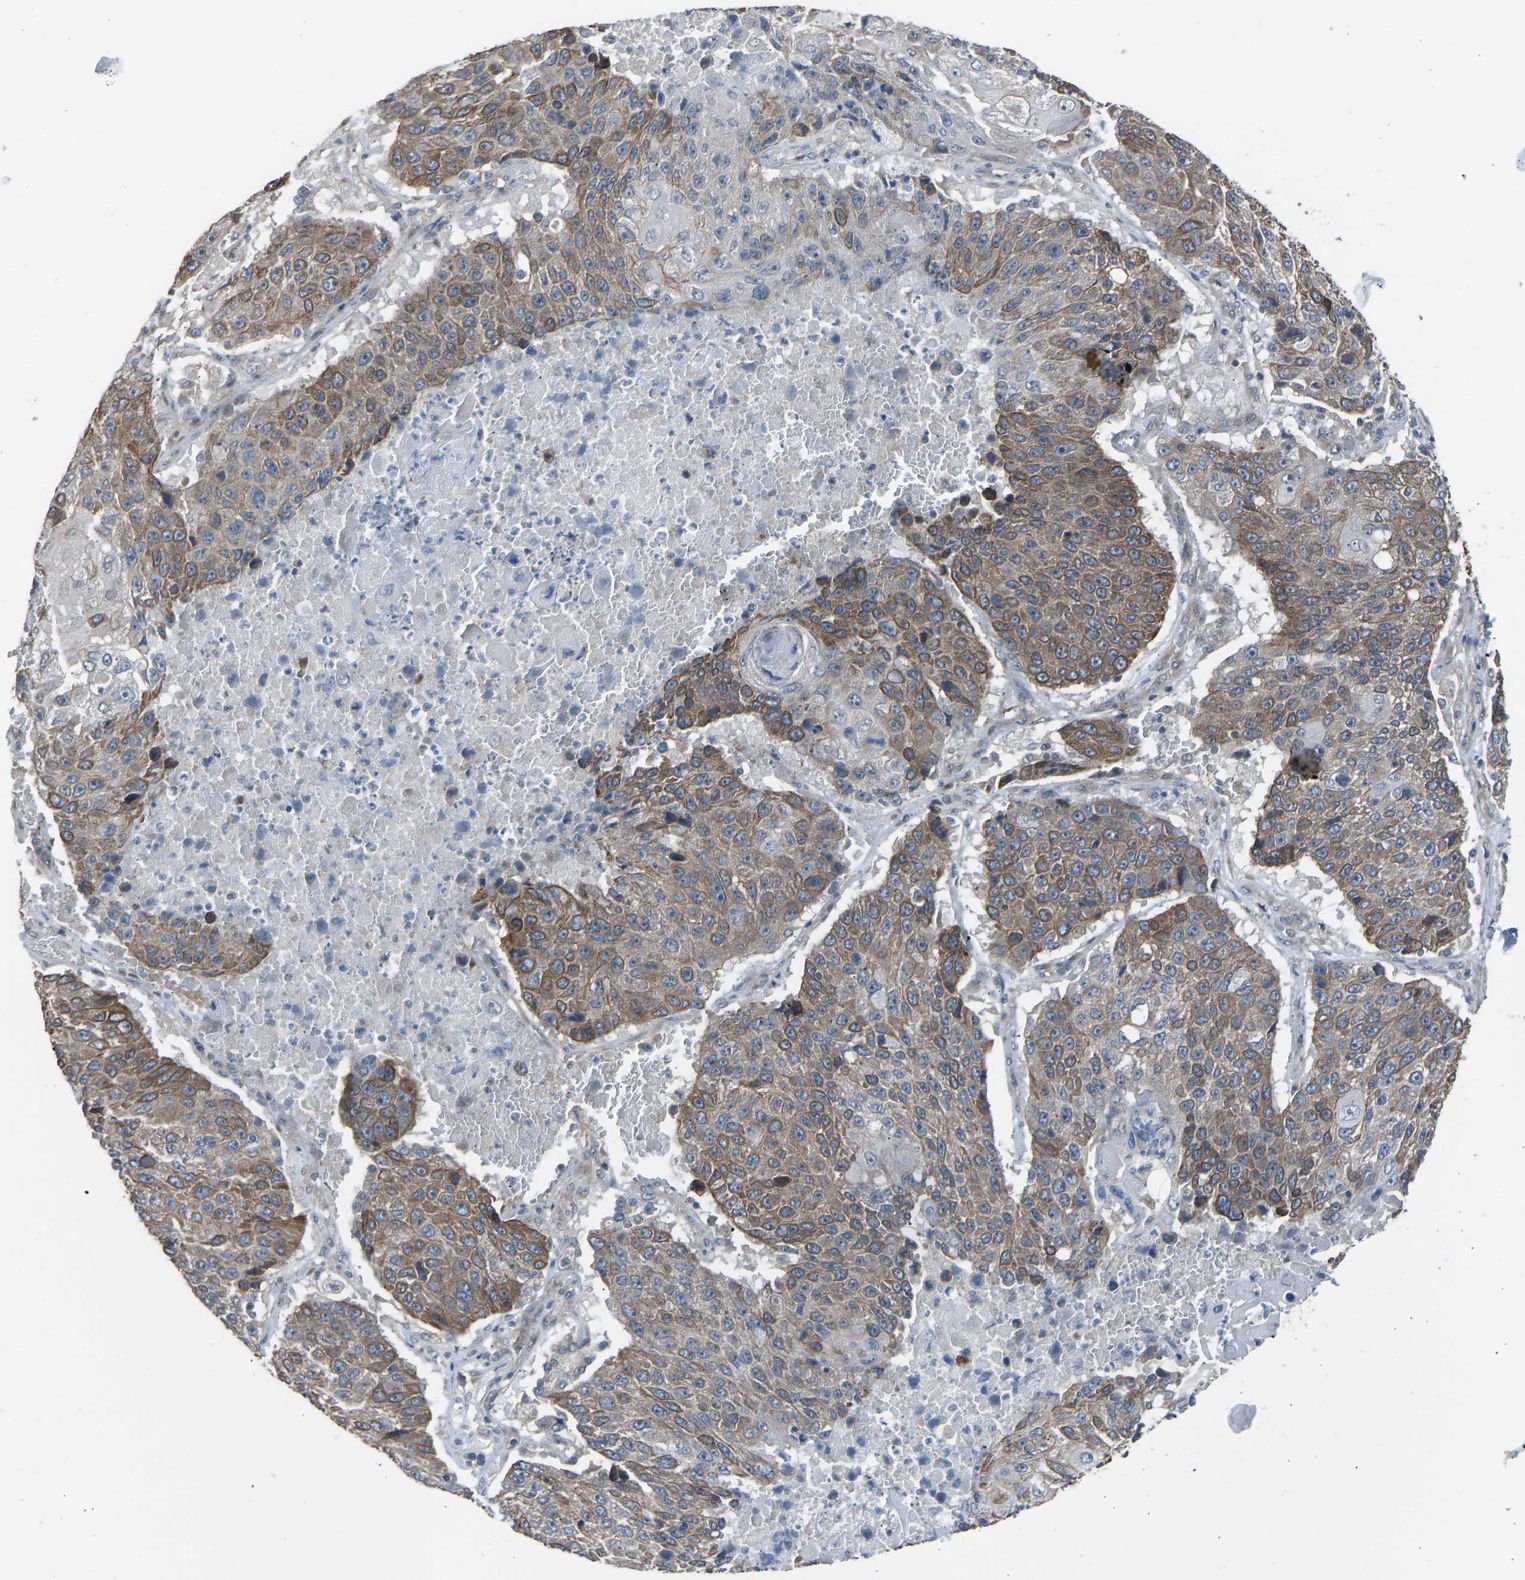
{"staining": {"intensity": "moderate", "quantity": ">75%", "location": "cytoplasmic/membranous"}, "tissue": "lung cancer", "cell_type": "Tumor cells", "image_type": "cancer", "snomed": [{"axis": "morphology", "description": "Squamous cell carcinoma, NOS"}, {"axis": "topography", "description": "Lung"}], "caption": "The immunohistochemical stain labels moderate cytoplasmic/membranous staining in tumor cells of lung squamous cell carcinoma tissue.", "gene": "SLC43A1", "patient": {"sex": "male", "age": 61}}